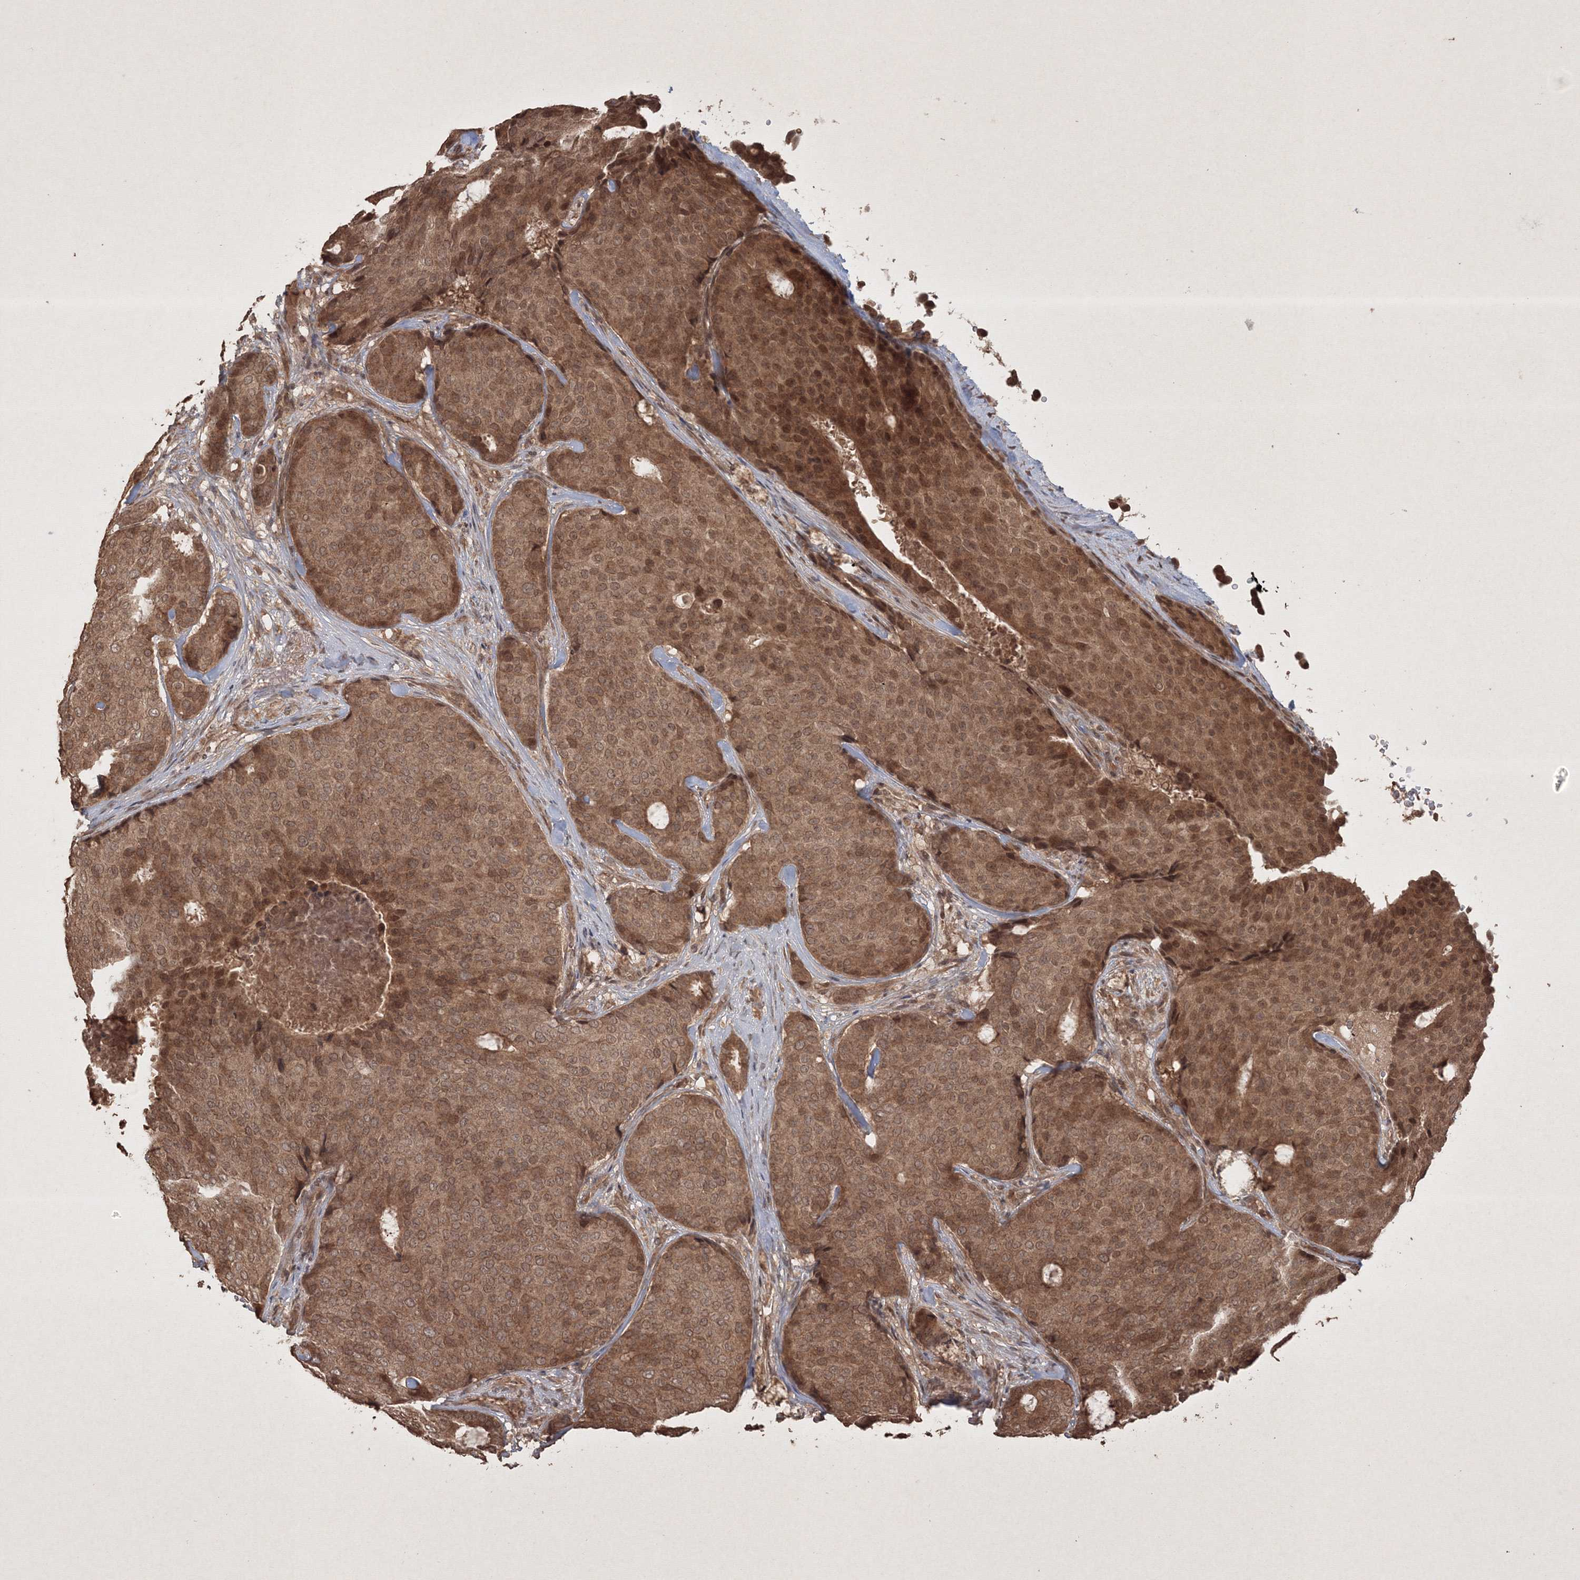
{"staining": {"intensity": "moderate", "quantity": ">75%", "location": "cytoplasmic/membranous,nuclear"}, "tissue": "breast cancer", "cell_type": "Tumor cells", "image_type": "cancer", "snomed": [{"axis": "morphology", "description": "Duct carcinoma"}, {"axis": "topography", "description": "Breast"}], "caption": "IHC staining of breast invasive ductal carcinoma, which reveals medium levels of moderate cytoplasmic/membranous and nuclear expression in approximately >75% of tumor cells indicating moderate cytoplasmic/membranous and nuclear protein expression. The staining was performed using DAB (brown) for protein detection and nuclei were counterstained in hematoxylin (blue).", "gene": "PELI3", "patient": {"sex": "female", "age": 75}}